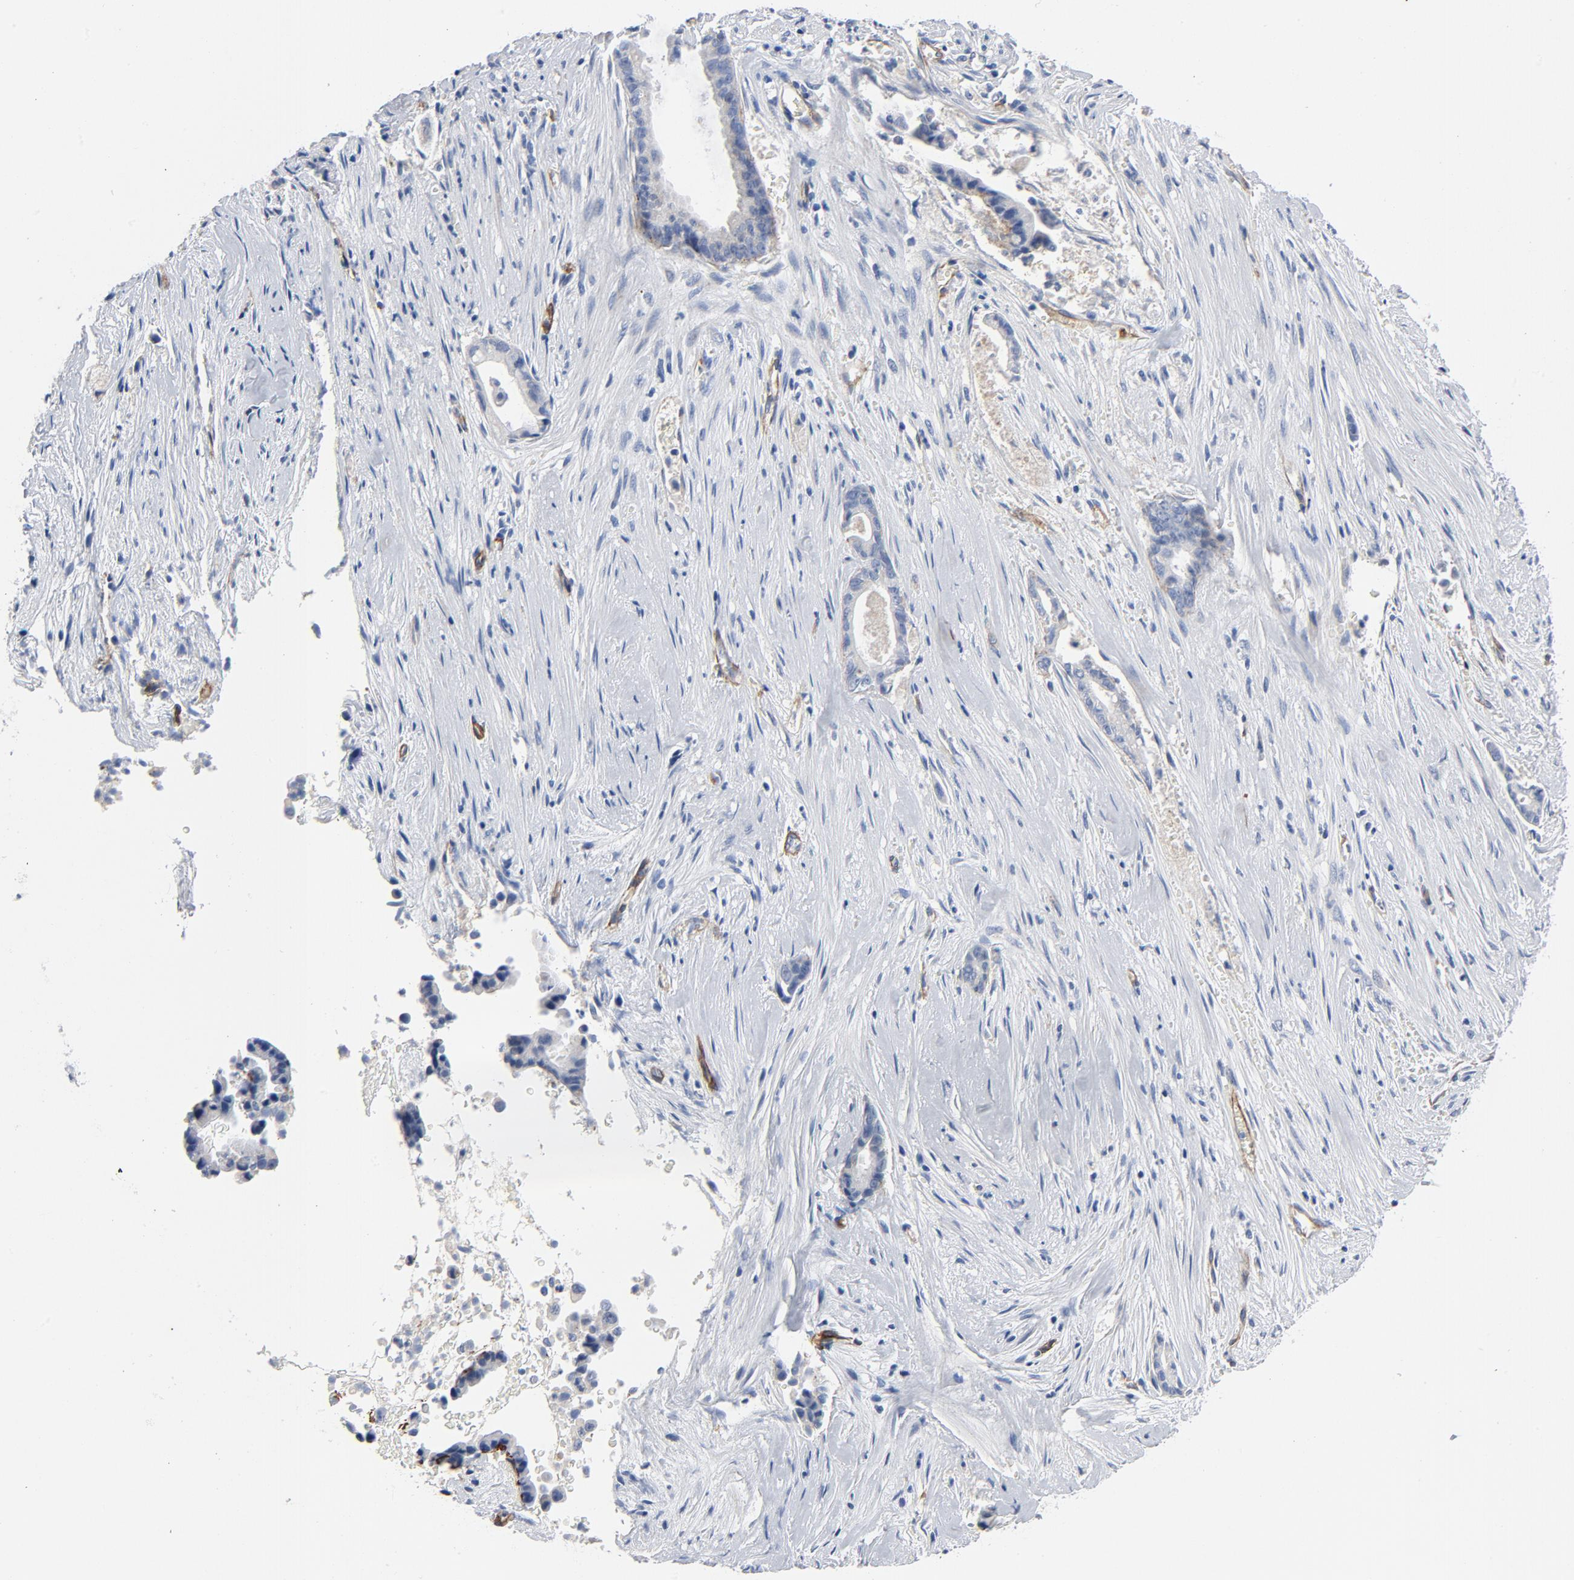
{"staining": {"intensity": "negative", "quantity": "none", "location": "none"}, "tissue": "liver cancer", "cell_type": "Tumor cells", "image_type": "cancer", "snomed": [{"axis": "morphology", "description": "Cholangiocarcinoma"}, {"axis": "topography", "description": "Liver"}], "caption": "DAB immunohistochemical staining of human cholangiocarcinoma (liver) reveals no significant positivity in tumor cells.", "gene": "LAMC1", "patient": {"sex": "female", "age": 55}}